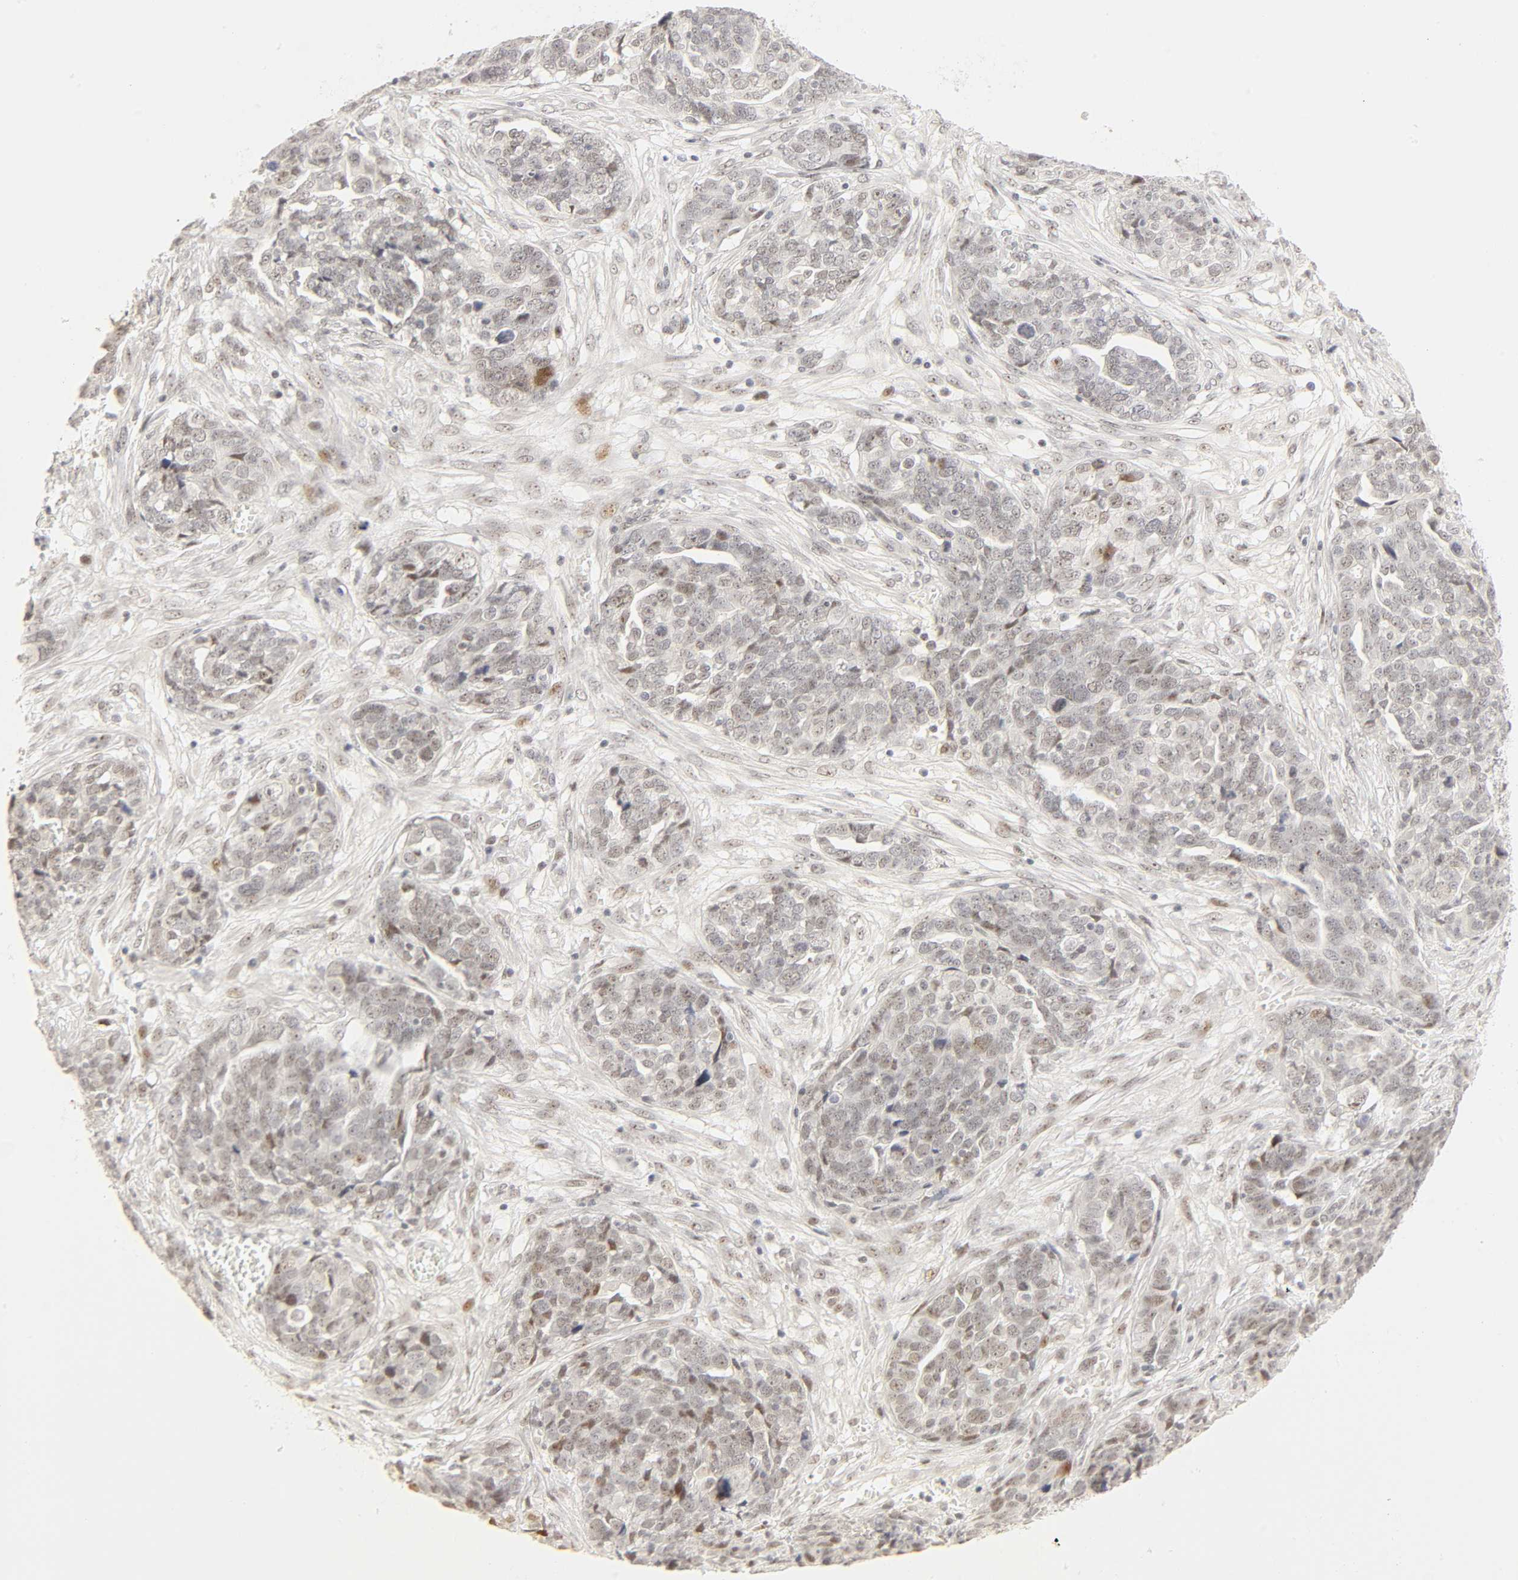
{"staining": {"intensity": "weak", "quantity": "25%-75%", "location": "nuclear"}, "tissue": "ovarian cancer", "cell_type": "Tumor cells", "image_type": "cancer", "snomed": [{"axis": "morphology", "description": "Normal tissue, NOS"}, {"axis": "morphology", "description": "Cystadenocarcinoma, serous, NOS"}, {"axis": "topography", "description": "Fallopian tube"}, {"axis": "topography", "description": "Ovary"}], "caption": "Immunohistochemistry (DAB) staining of ovarian cancer displays weak nuclear protein staining in approximately 25%-75% of tumor cells.", "gene": "MNAT1", "patient": {"sex": "female", "age": 56}}